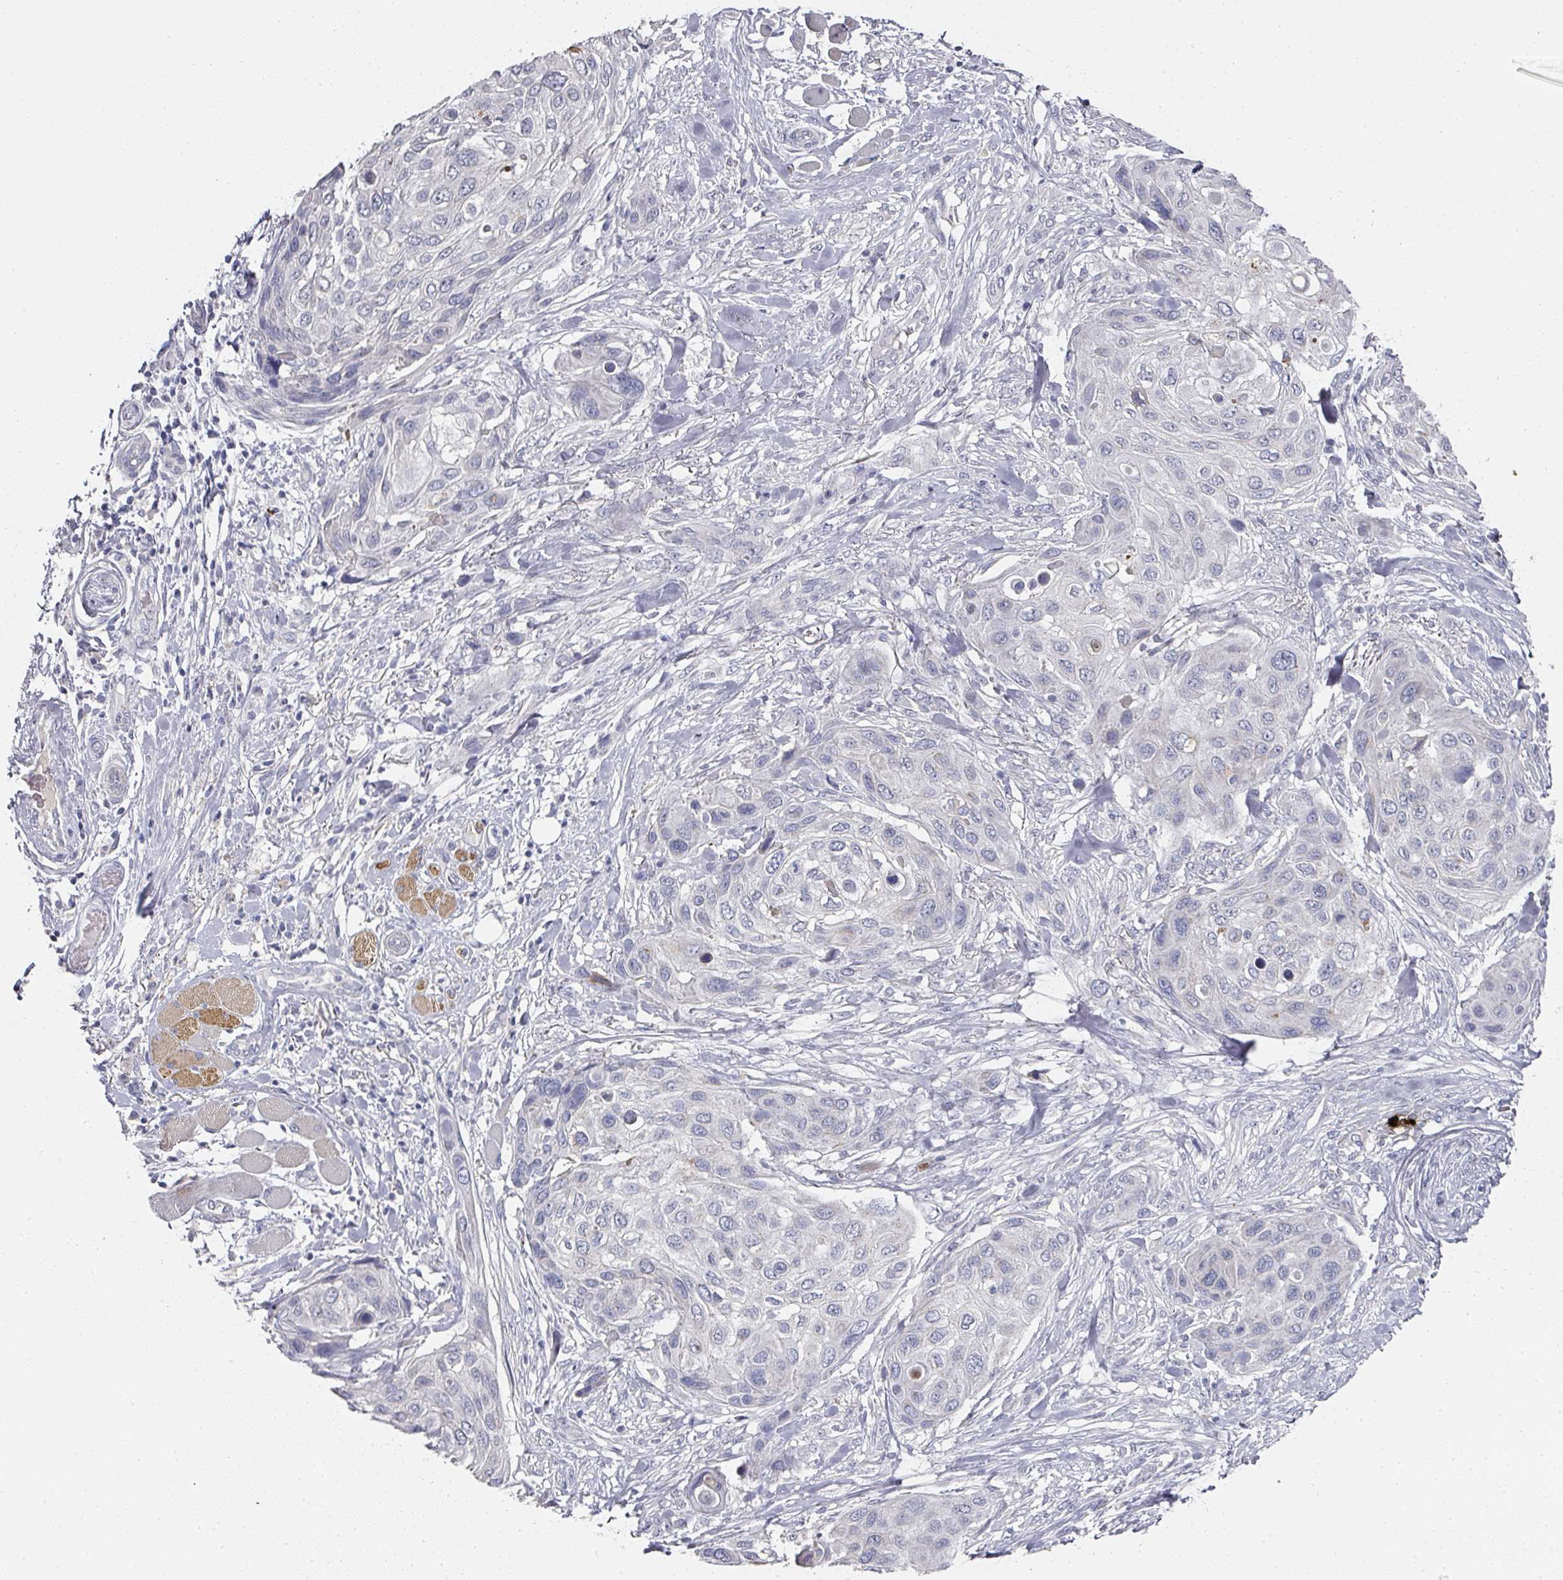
{"staining": {"intensity": "negative", "quantity": "none", "location": "none"}, "tissue": "skin cancer", "cell_type": "Tumor cells", "image_type": "cancer", "snomed": [{"axis": "morphology", "description": "Squamous cell carcinoma, NOS"}, {"axis": "topography", "description": "Skin"}], "caption": "An immunohistochemistry (IHC) histopathology image of squamous cell carcinoma (skin) is shown. There is no staining in tumor cells of squamous cell carcinoma (skin). (IHC, brightfield microscopy, high magnification).", "gene": "CAMP", "patient": {"sex": "female", "age": 87}}